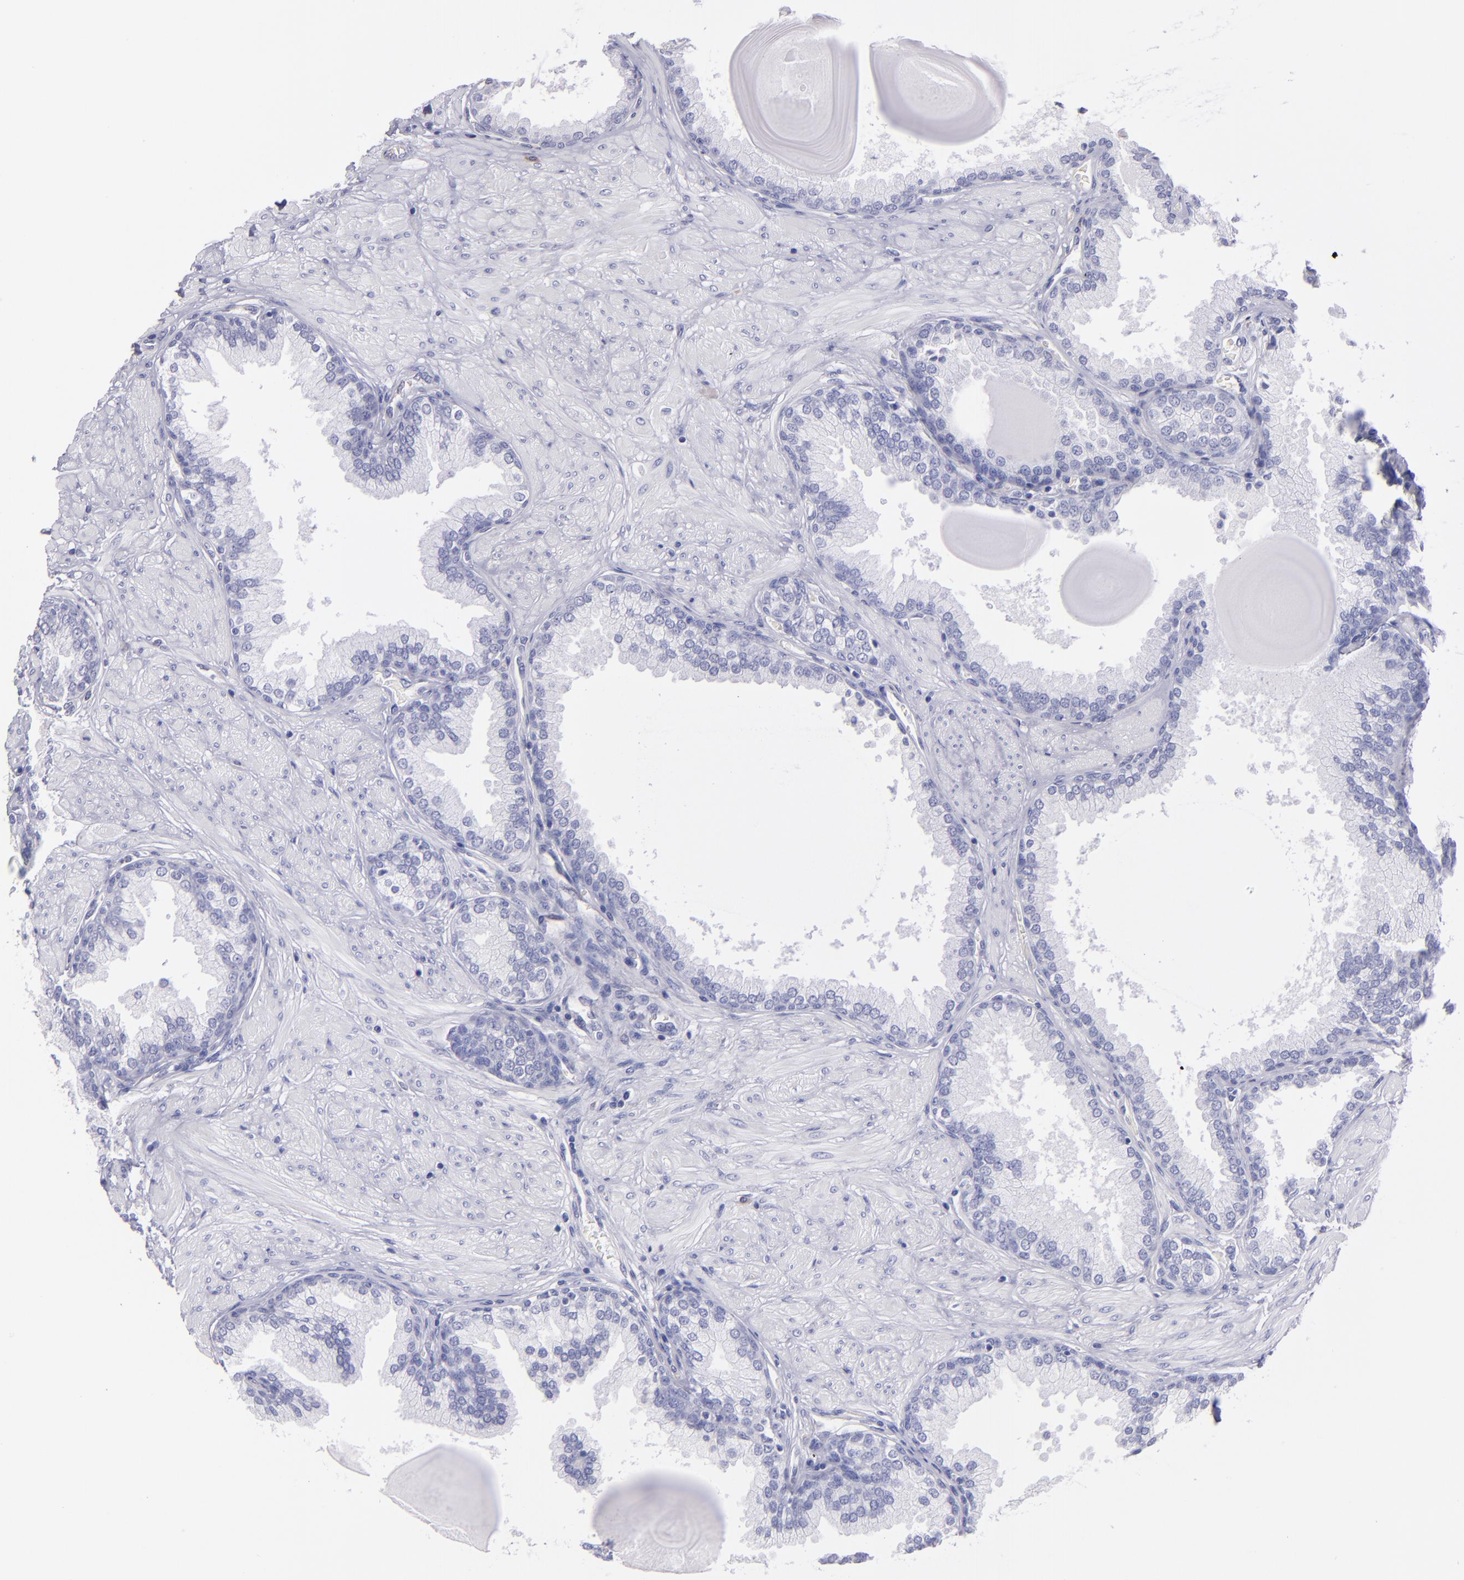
{"staining": {"intensity": "negative", "quantity": "none", "location": "none"}, "tissue": "prostate", "cell_type": "Glandular cells", "image_type": "normal", "snomed": [{"axis": "morphology", "description": "Normal tissue, NOS"}, {"axis": "topography", "description": "Prostate"}], "caption": "Immunohistochemistry histopathology image of unremarkable prostate stained for a protein (brown), which reveals no positivity in glandular cells.", "gene": "TG", "patient": {"sex": "male", "age": 51}}